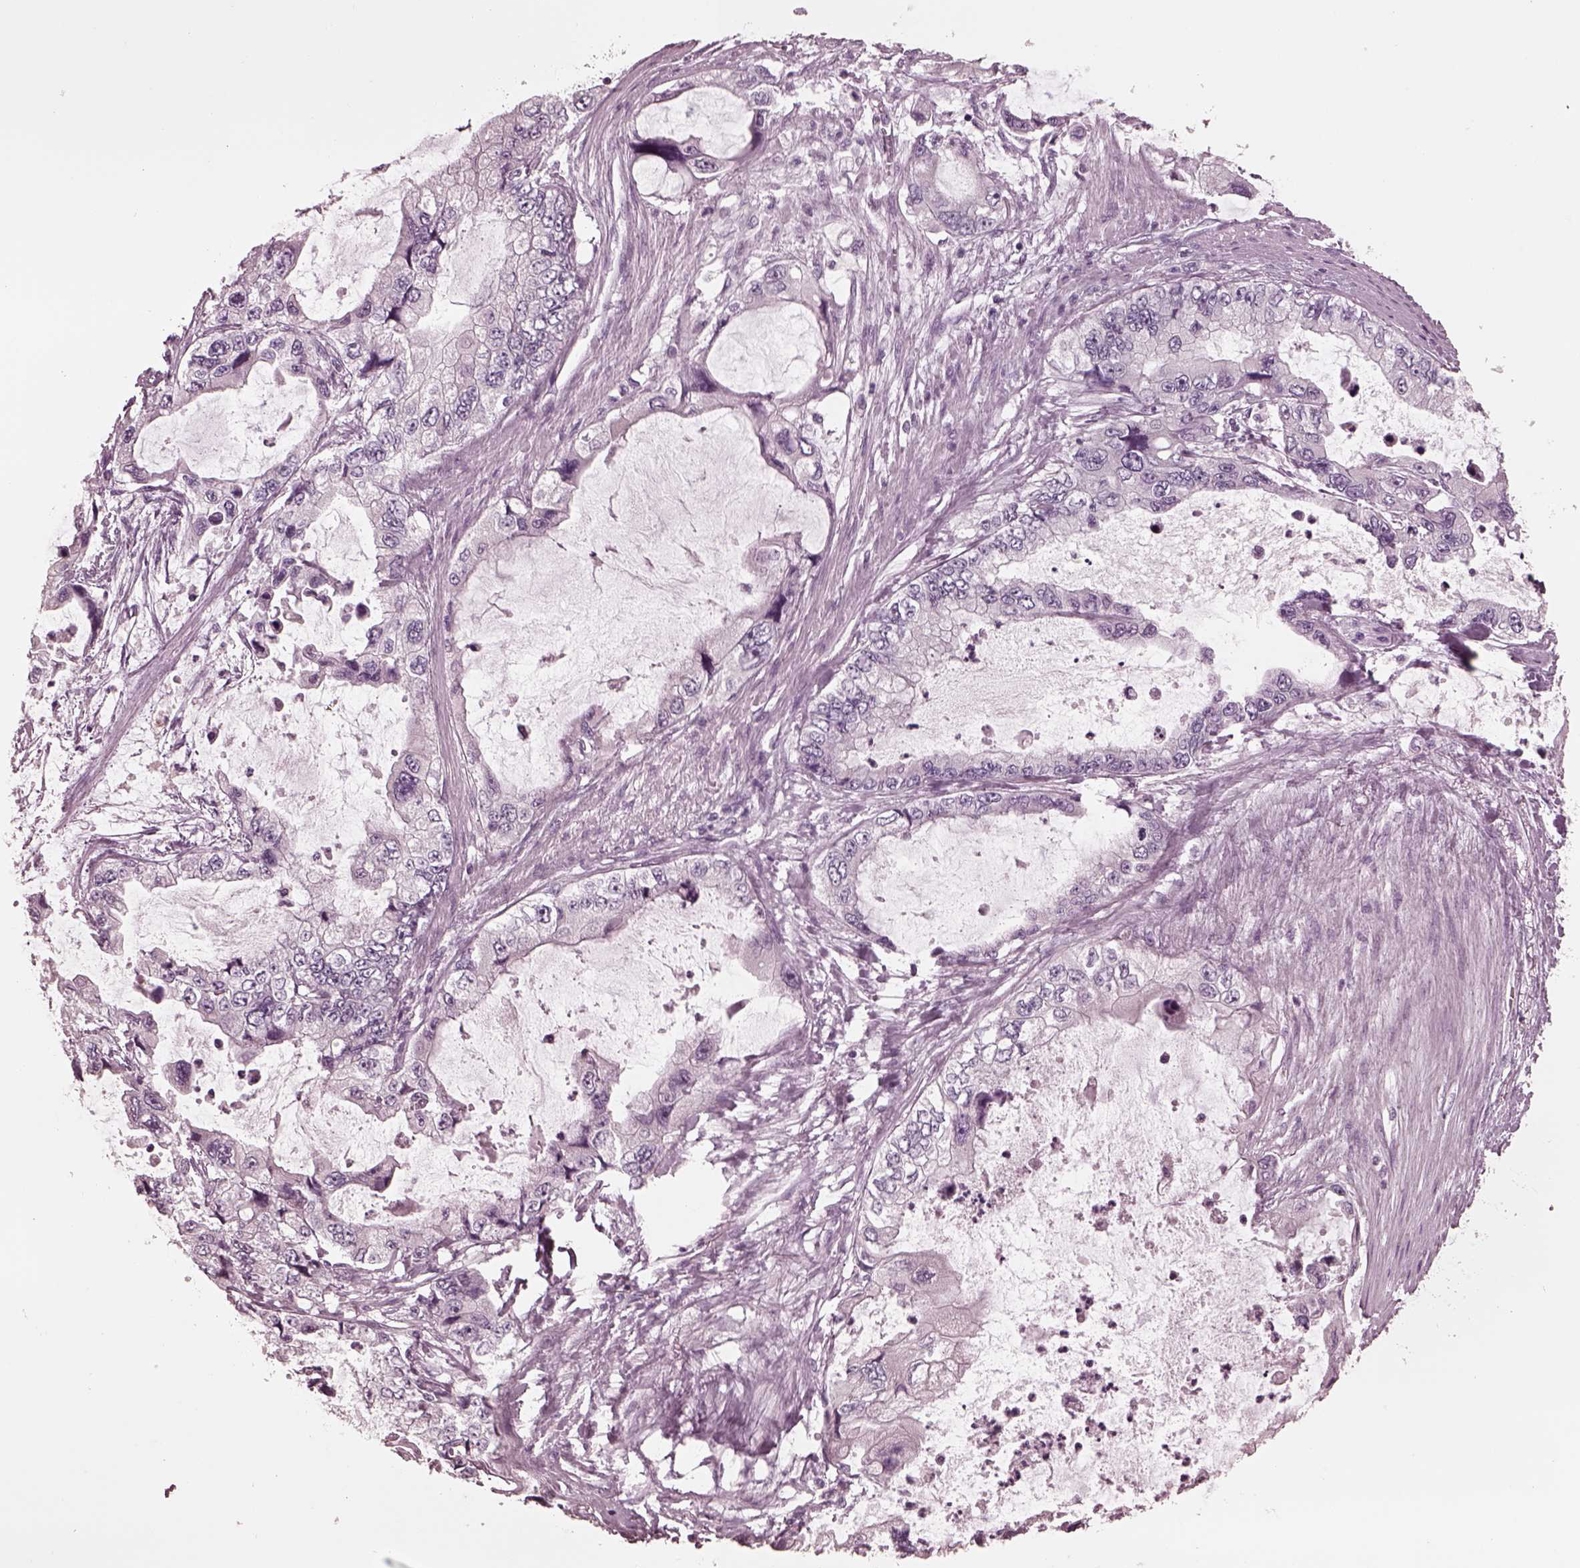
{"staining": {"intensity": "negative", "quantity": "none", "location": "none"}, "tissue": "stomach cancer", "cell_type": "Tumor cells", "image_type": "cancer", "snomed": [{"axis": "morphology", "description": "Adenocarcinoma, NOS"}, {"axis": "topography", "description": "Pancreas"}, {"axis": "topography", "description": "Stomach, upper"}, {"axis": "topography", "description": "Stomach"}], "caption": "The immunohistochemistry (IHC) image has no significant expression in tumor cells of stomach cancer tissue. (DAB (3,3'-diaminobenzidine) IHC, high magnification).", "gene": "CGA", "patient": {"sex": "male", "age": 77}}